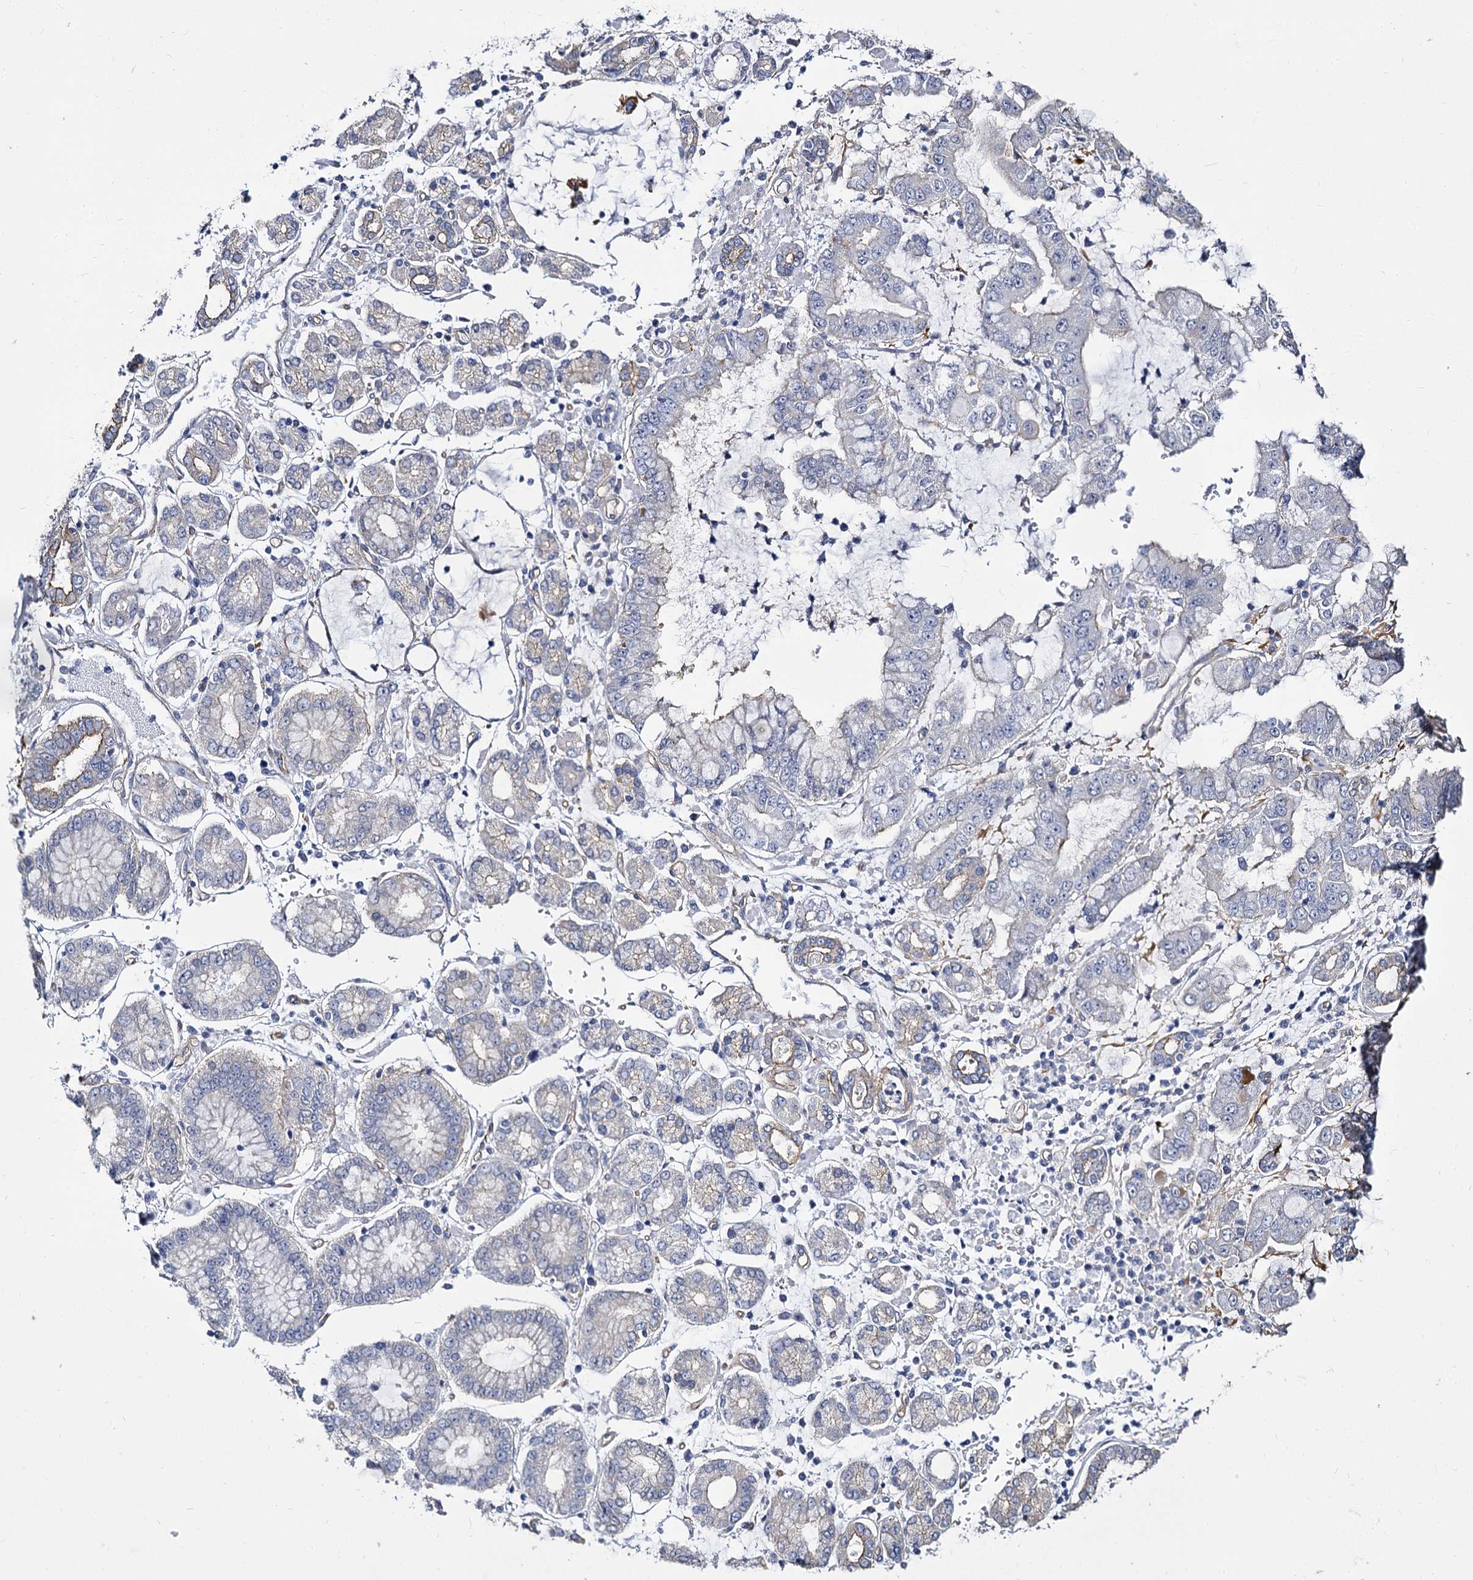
{"staining": {"intensity": "negative", "quantity": "none", "location": "none"}, "tissue": "stomach cancer", "cell_type": "Tumor cells", "image_type": "cancer", "snomed": [{"axis": "morphology", "description": "Adenocarcinoma, NOS"}, {"axis": "topography", "description": "Stomach"}], "caption": "The photomicrograph shows no staining of tumor cells in stomach cancer (adenocarcinoma).", "gene": "CBFB", "patient": {"sex": "male", "age": 76}}